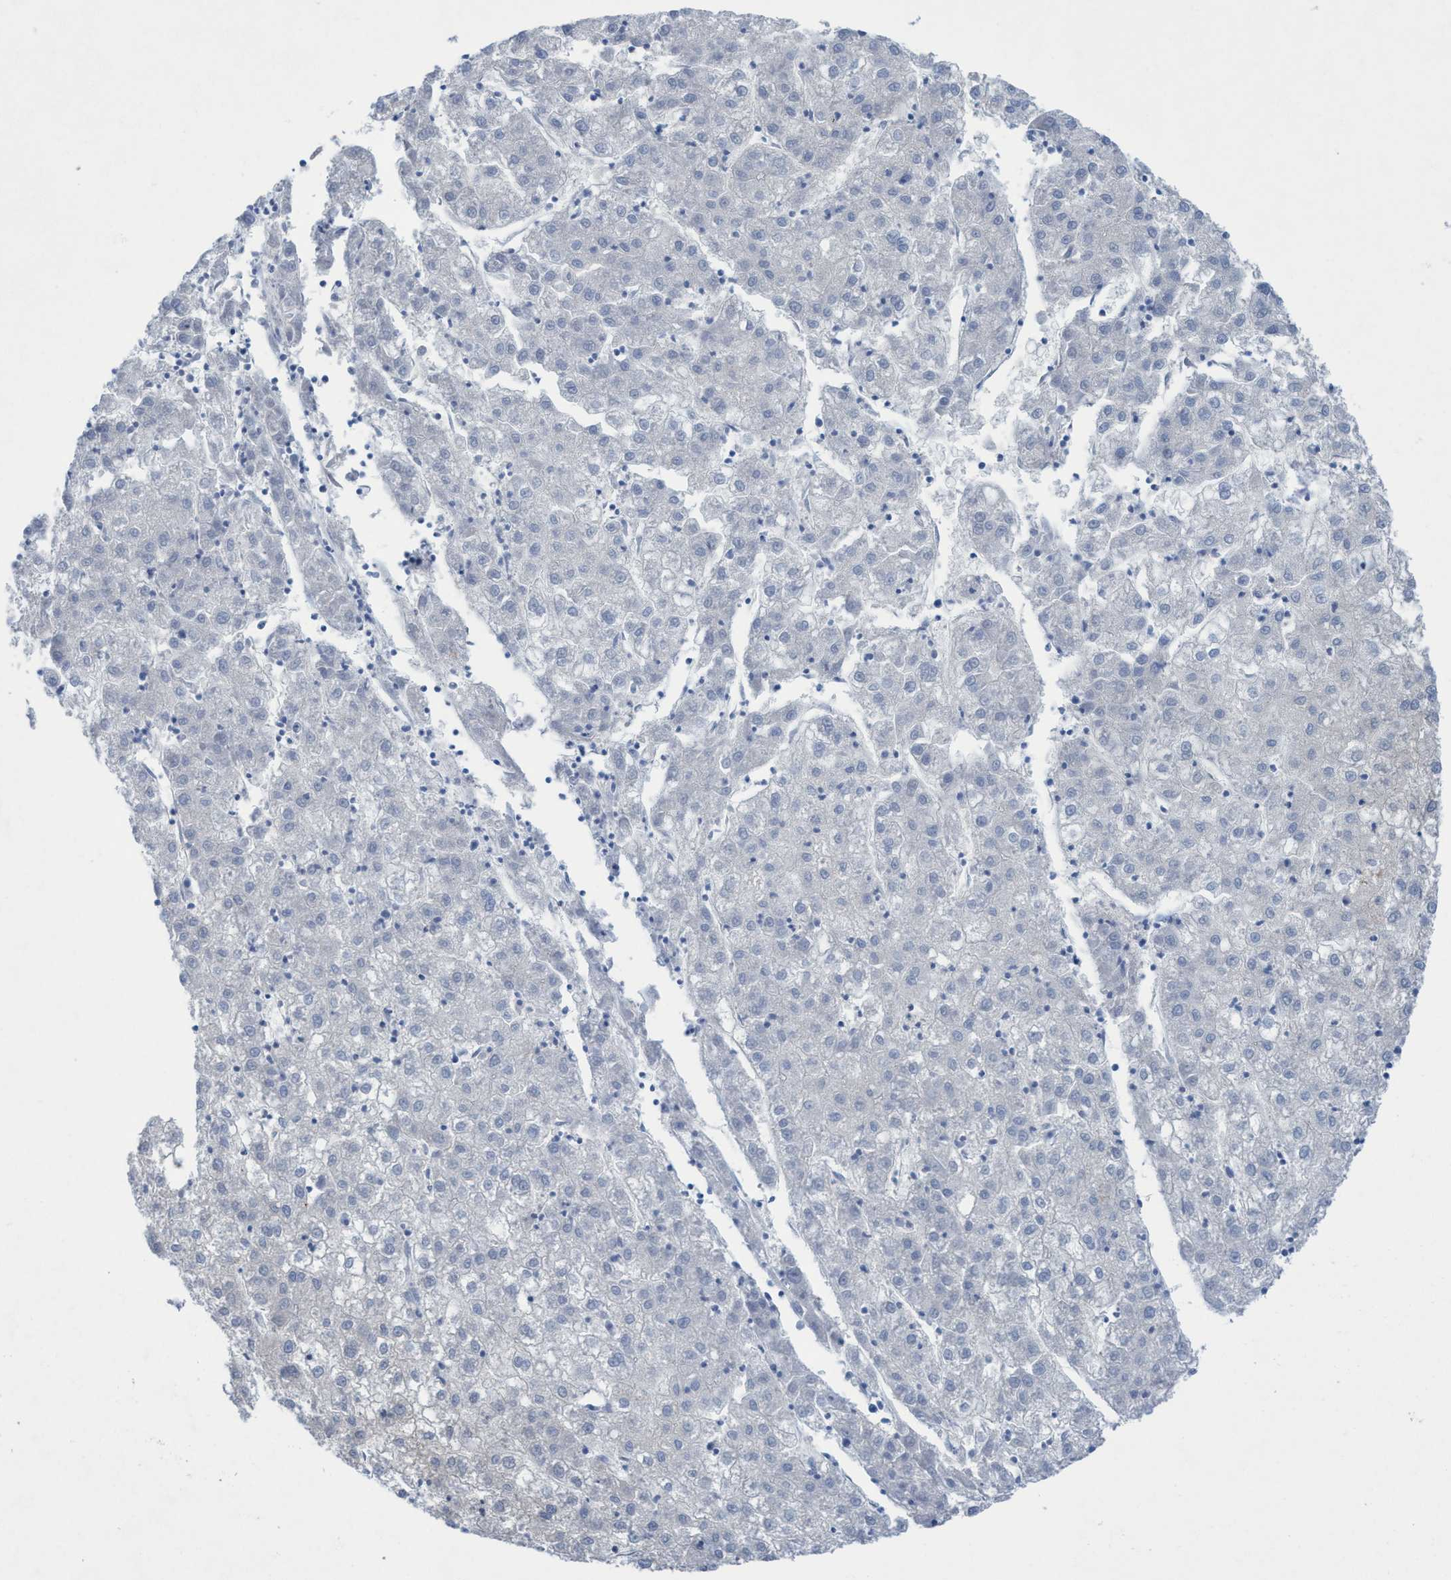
{"staining": {"intensity": "negative", "quantity": "none", "location": "none"}, "tissue": "liver cancer", "cell_type": "Tumor cells", "image_type": "cancer", "snomed": [{"axis": "morphology", "description": "Carcinoma, Hepatocellular, NOS"}, {"axis": "topography", "description": "Liver"}], "caption": "Human liver cancer (hepatocellular carcinoma) stained for a protein using IHC demonstrates no staining in tumor cells.", "gene": "RSAD1", "patient": {"sex": "male", "age": 72}}